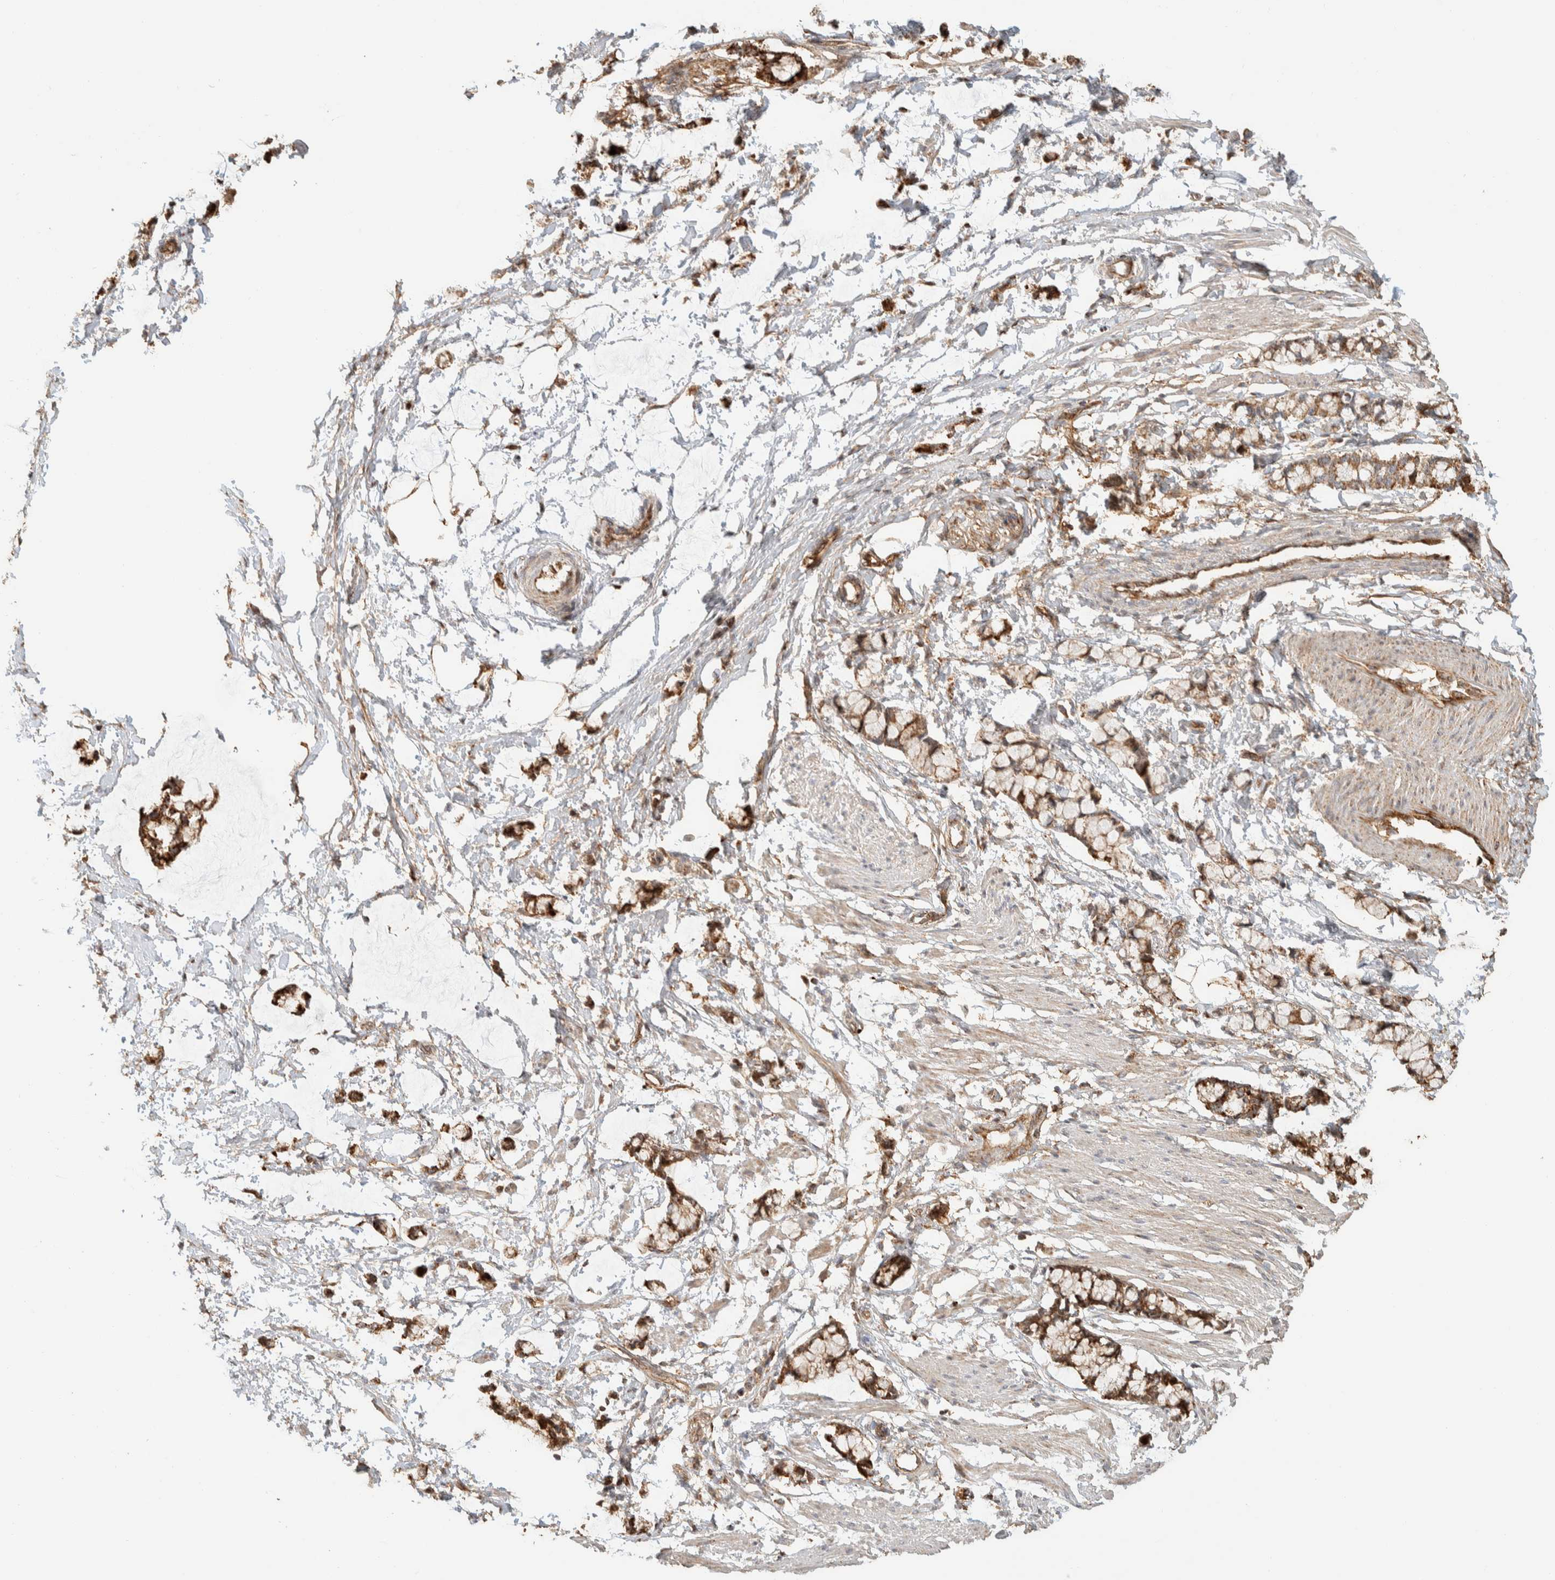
{"staining": {"intensity": "weak", "quantity": "25%-75%", "location": "cytoplasmic/membranous"}, "tissue": "smooth muscle", "cell_type": "Smooth muscle cells", "image_type": "normal", "snomed": [{"axis": "morphology", "description": "Normal tissue, NOS"}, {"axis": "morphology", "description": "Adenocarcinoma, NOS"}, {"axis": "topography", "description": "Smooth muscle"}, {"axis": "topography", "description": "Colon"}], "caption": "A micrograph of human smooth muscle stained for a protein displays weak cytoplasmic/membranous brown staining in smooth muscle cells. (DAB IHC, brown staining for protein, blue staining for nuclei).", "gene": "KIF9", "patient": {"sex": "male", "age": 14}}